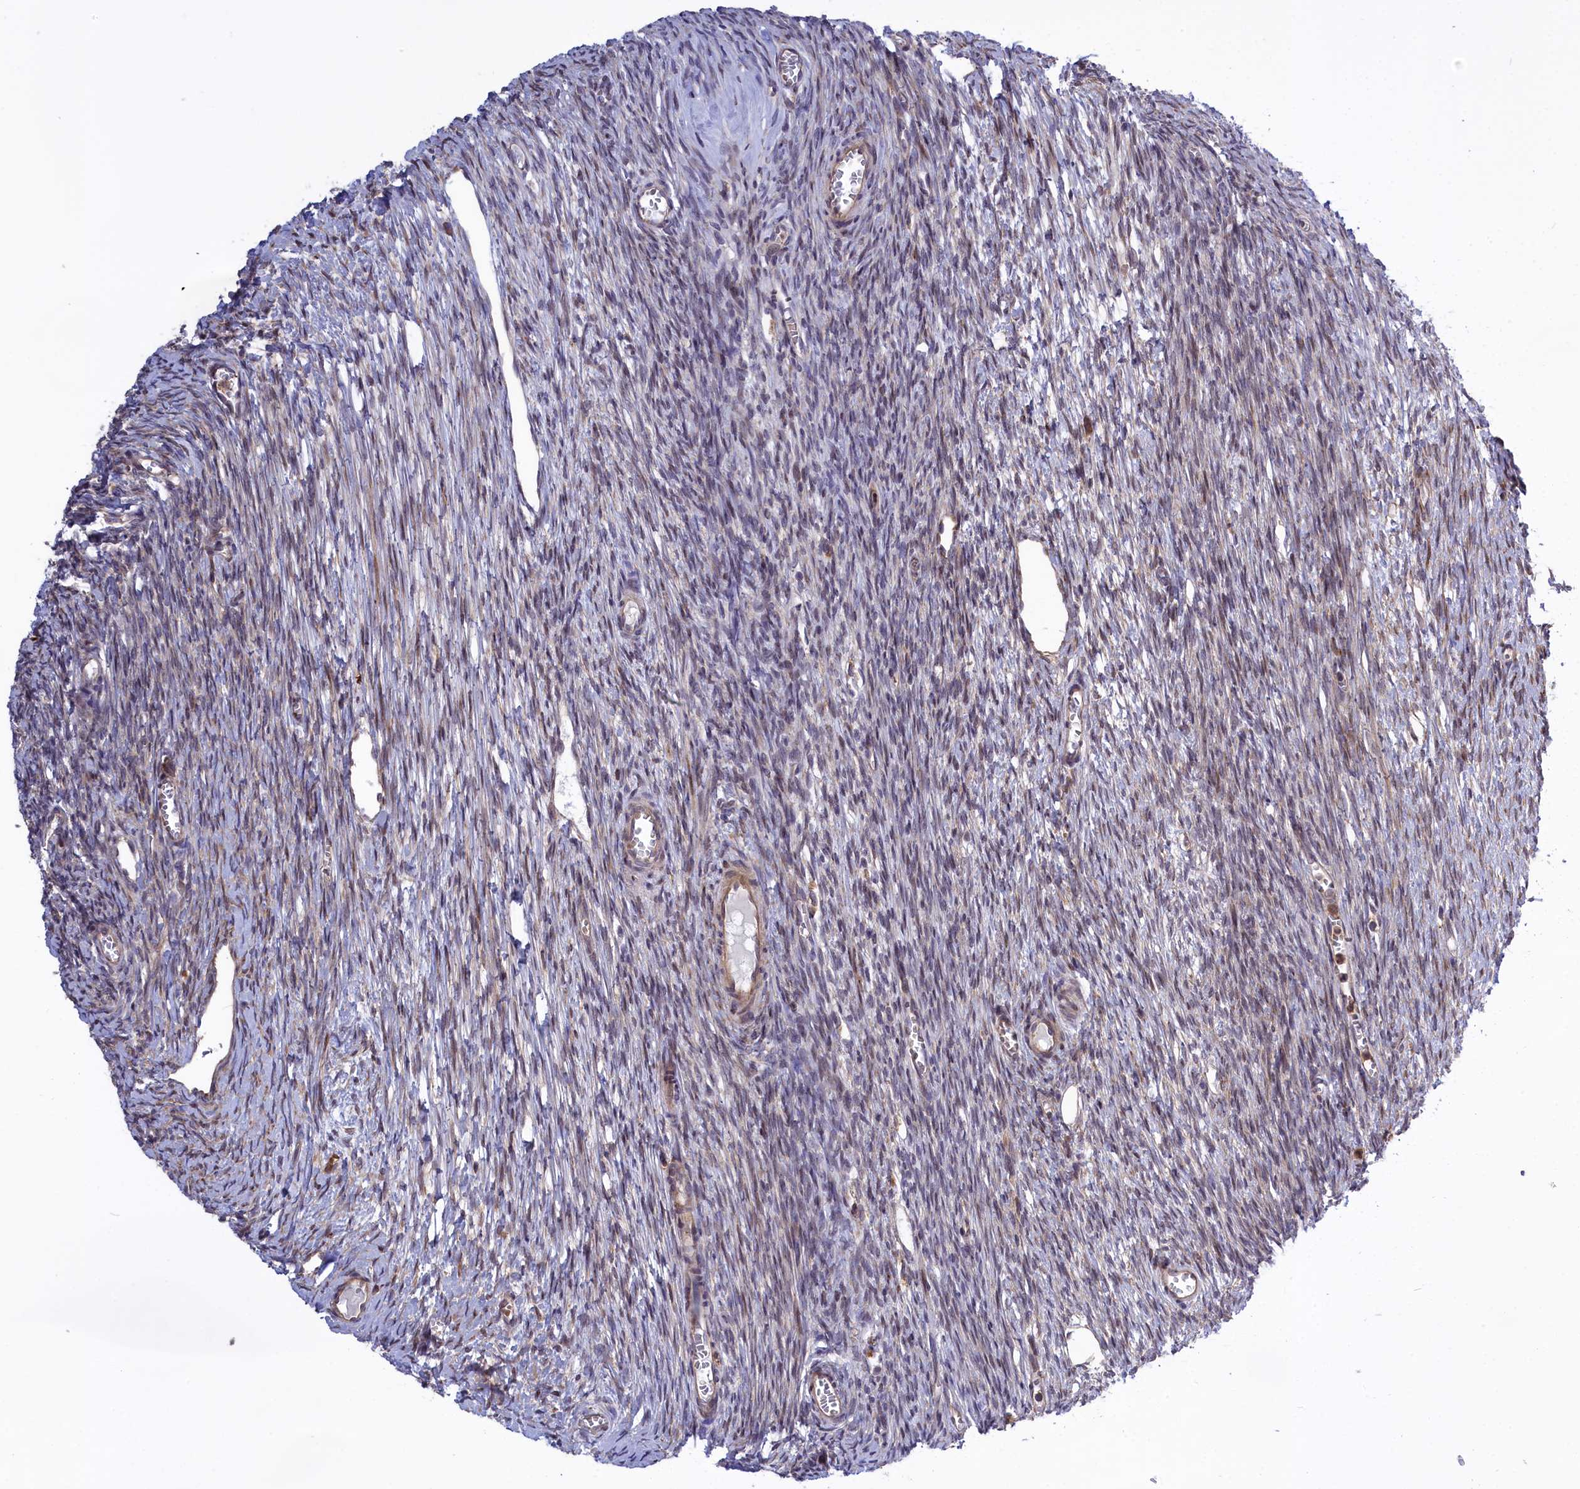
{"staining": {"intensity": "negative", "quantity": "none", "location": "none"}, "tissue": "ovary", "cell_type": "Ovarian stroma cells", "image_type": "normal", "snomed": [{"axis": "morphology", "description": "Normal tissue, NOS"}, {"axis": "topography", "description": "Ovary"}], "caption": "This is an IHC histopathology image of benign human ovary. There is no positivity in ovarian stroma cells.", "gene": "DDX60L", "patient": {"sex": "female", "age": 44}}